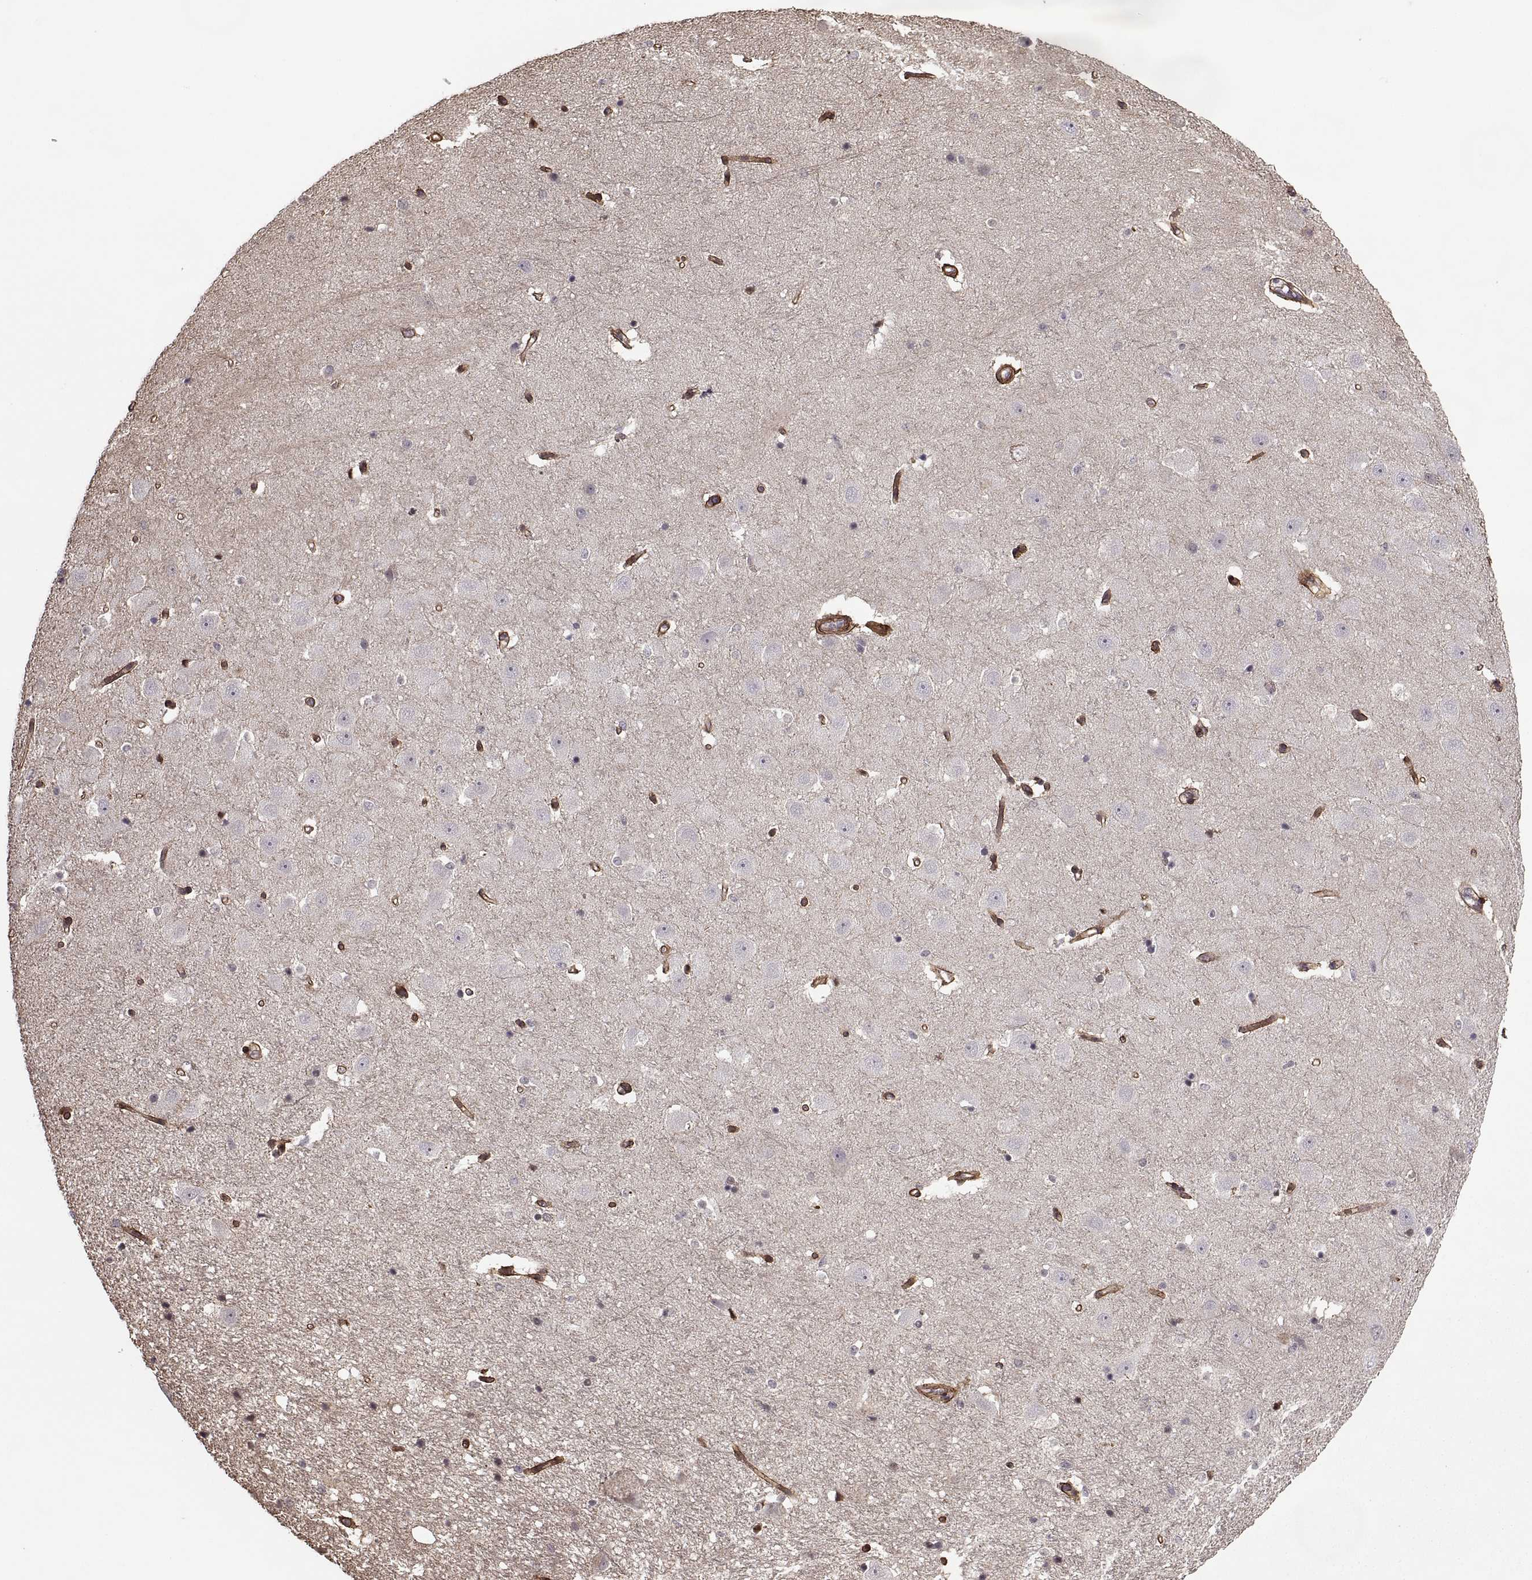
{"staining": {"intensity": "negative", "quantity": "none", "location": "none"}, "tissue": "hippocampus", "cell_type": "Glial cells", "image_type": "normal", "snomed": [{"axis": "morphology", "description": "Normal tissue, NOS"}, {"axis": "topography", "description": "Hippocampus"}], "caption": "This histopathology image is of normal hippocampus stained with IHC to label a protein in brown with the nuclei are counter-stained blue. There is no expression in glial cells.", "gene": "LAMB2", "patient": {"sex": "male", "age": 44}}